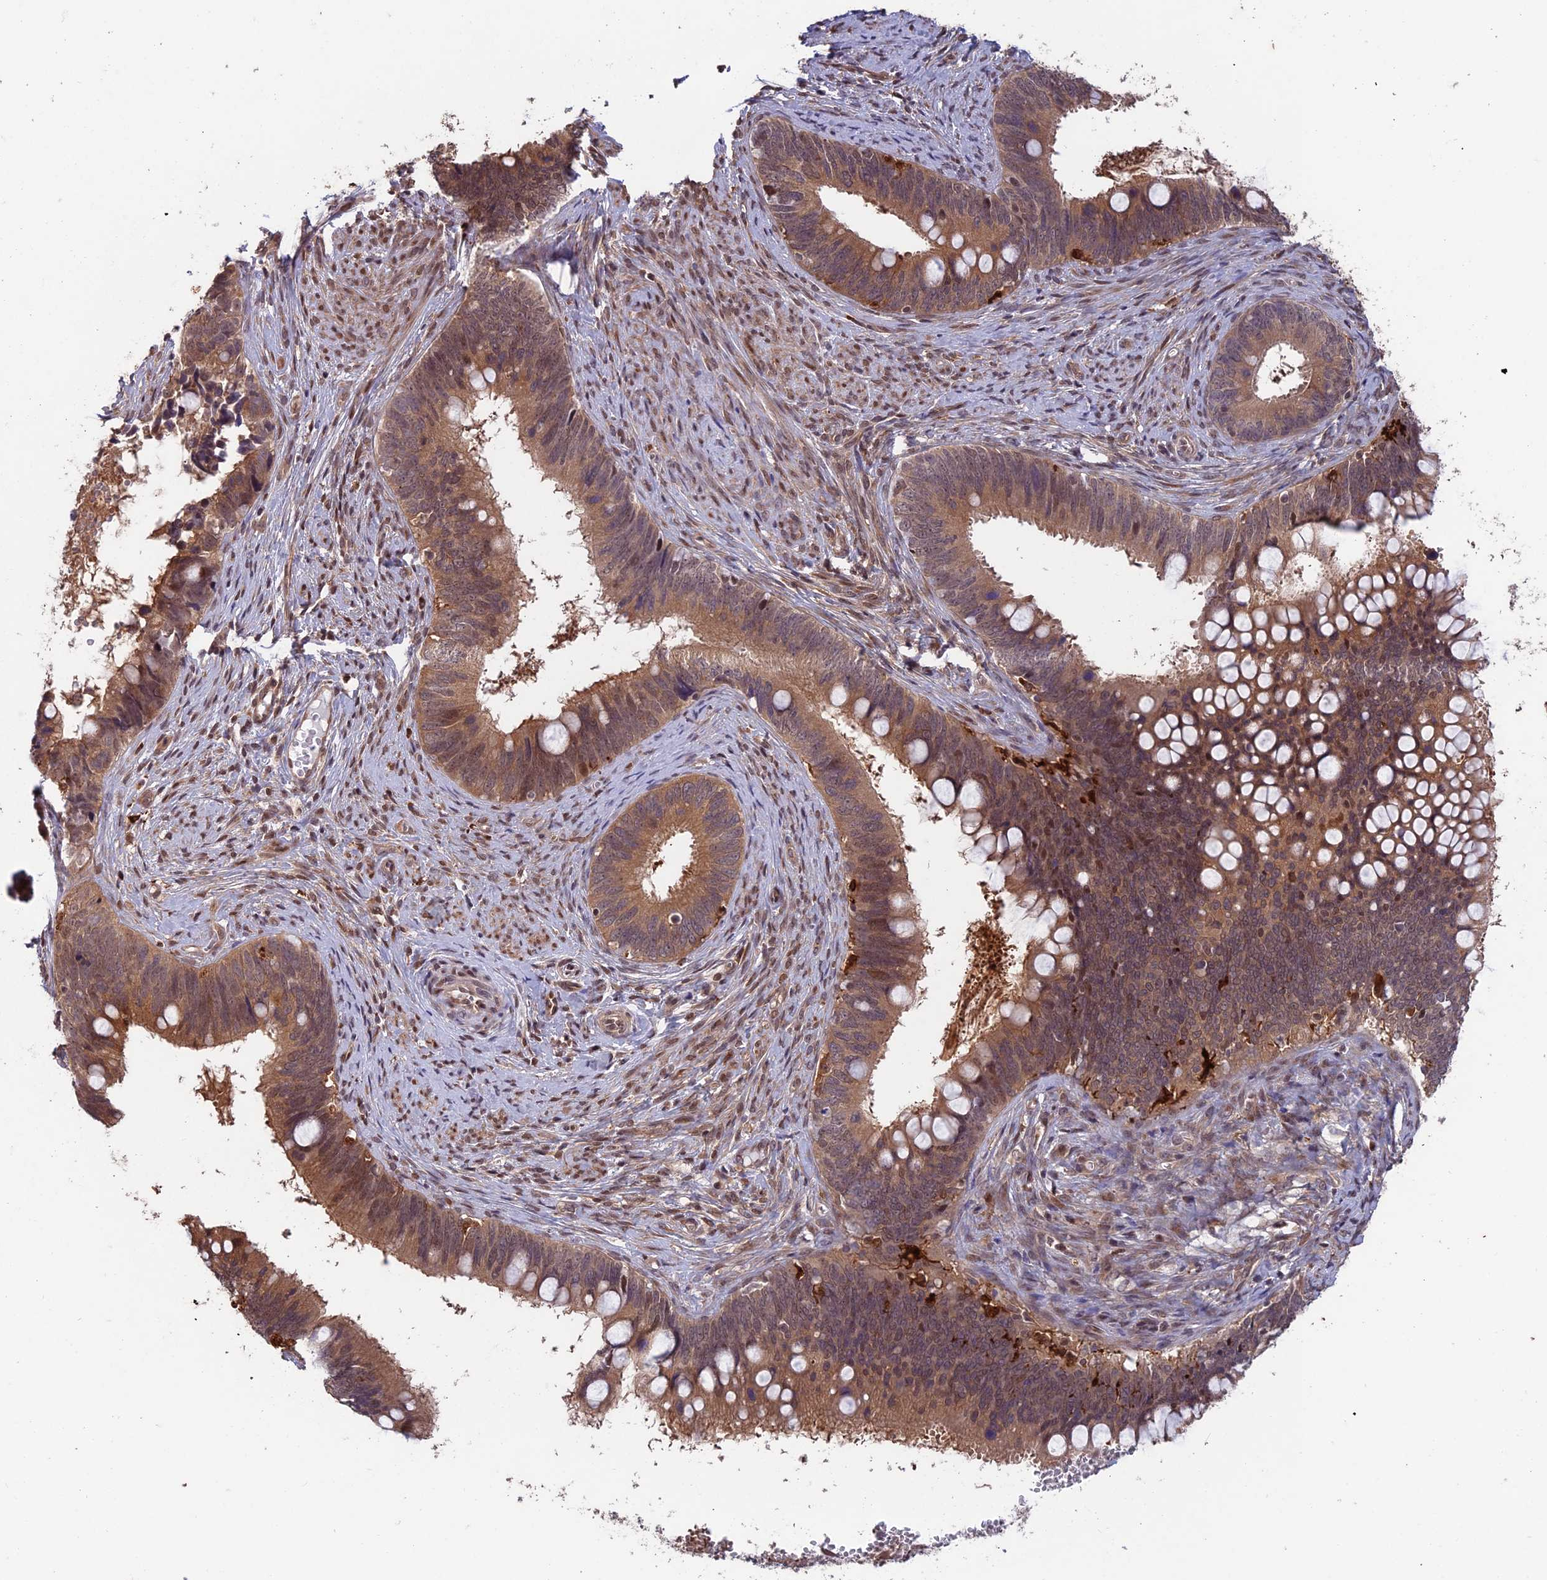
{"staining": {"intensity": "moderate", "quantity": ">75%", "location": "cytoplasmic/membranous,nuclear"}, "tissue": "cervical cancer", "cell_type": "Tumor cells", "image_type": "cancer", "snomed": [{"axis": "morphology", "description": "Adenocarcinoma, NOS"}, {"axis": "topography", "description": "Cervix"}], "caption": "Immunohistochemical staining of human cervical adenocarcinoma displays medium levels of moderate cytoplasmic/membranous and nuclear protein staining in about >75% of tumor cells.", "gene": "MAST2", "patient": {"sex": "female", "age": 42}}